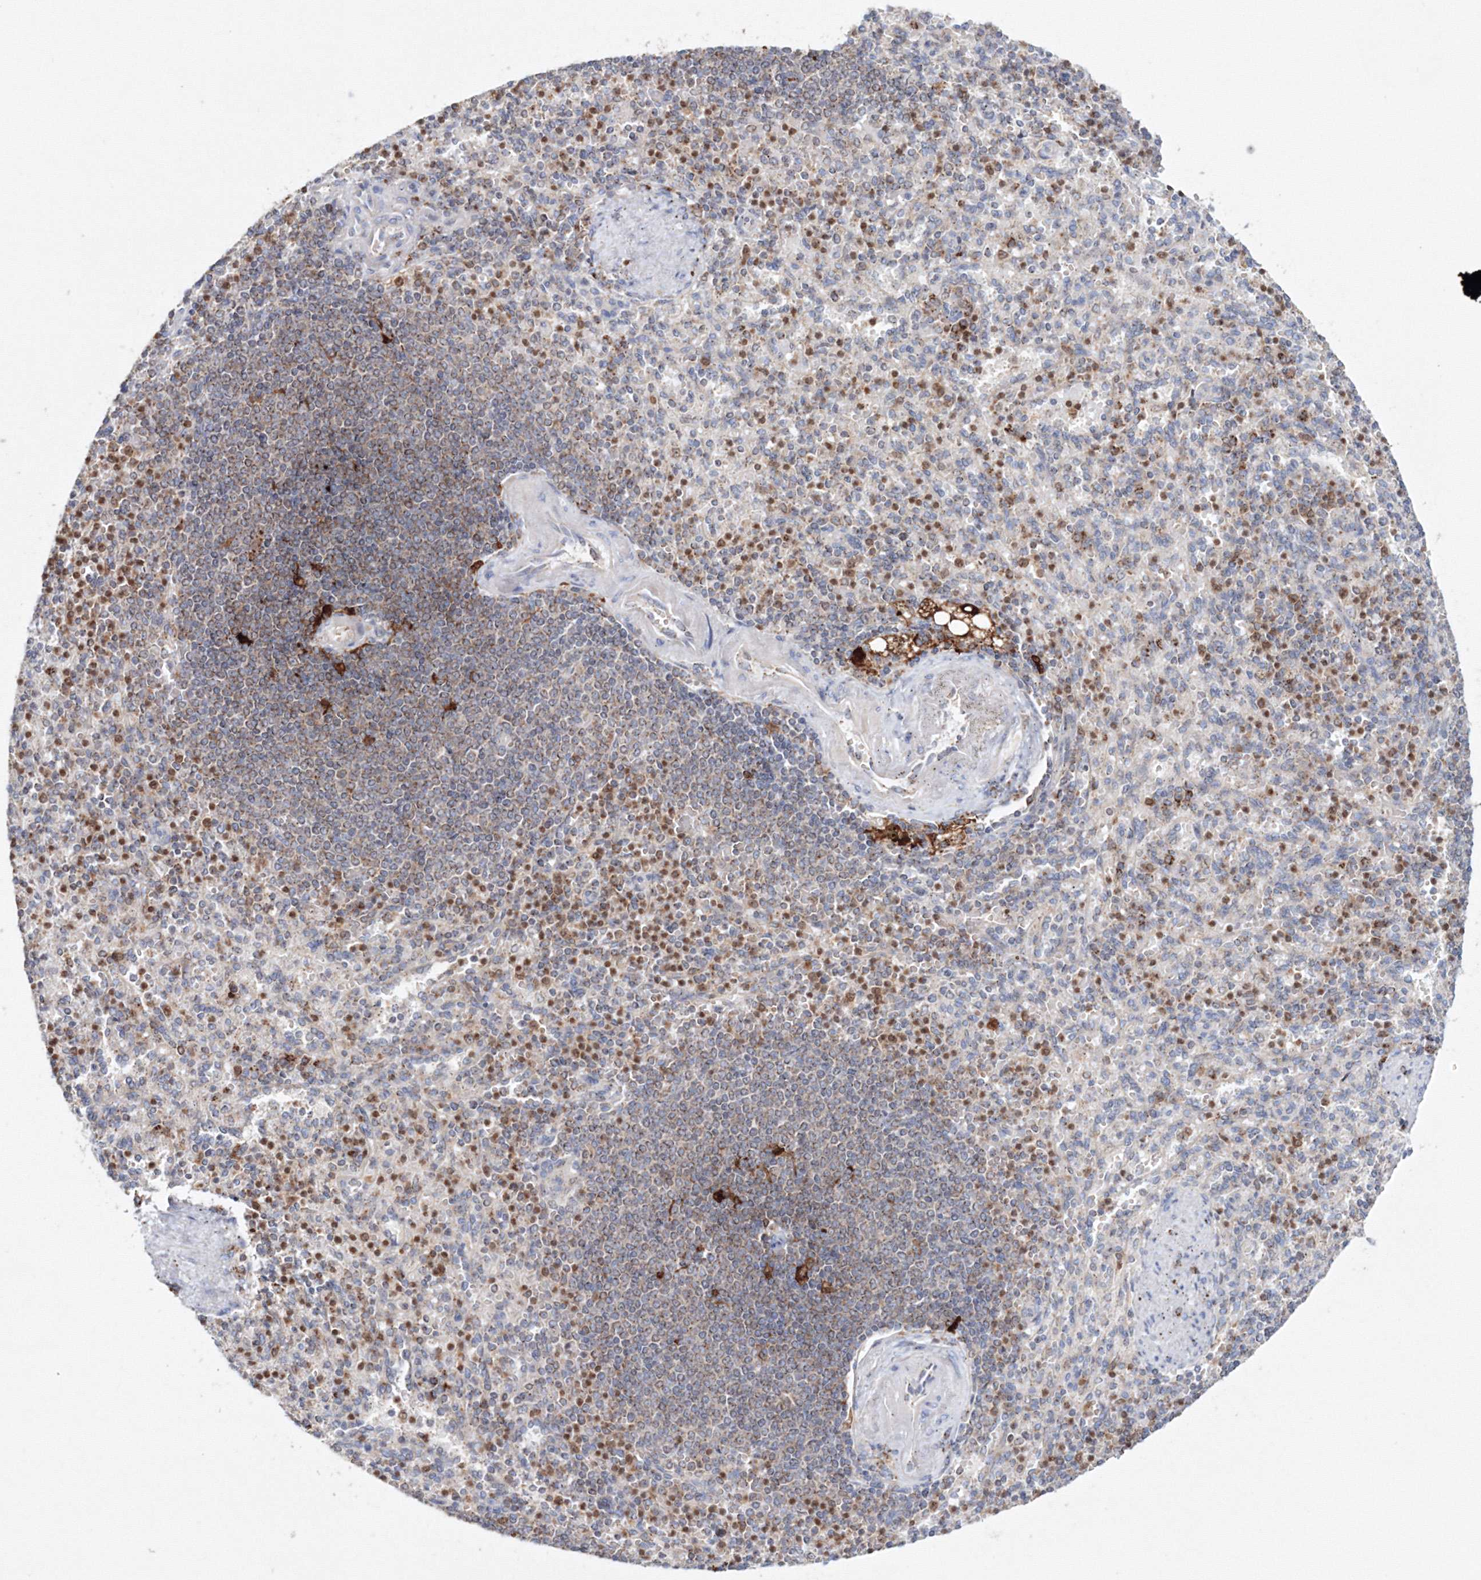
{"staining": {"intensity": "moderate", "quantity": "25%-75%", "location": "cytoplasmic/membranous,nuclear"}, "tissue": "spleen", "cell_type": "Cells in red pulp", "image_type": "normal", "snomed": [{"axis": "morphology", "description": "Normal tissue, NOS"}, {"axis": "topography", "description": "Spleen"}], "caption": "A high-resolution histopathology image shows immunohistochemistry staining of unremarkable spleen, which reveals moderate cytoplasmic/membranous,nuclear expression in about 25%-75% of cells in red pulp.", "gene": "ARCN1", "patient": {"sex": "female", "age": 74}}